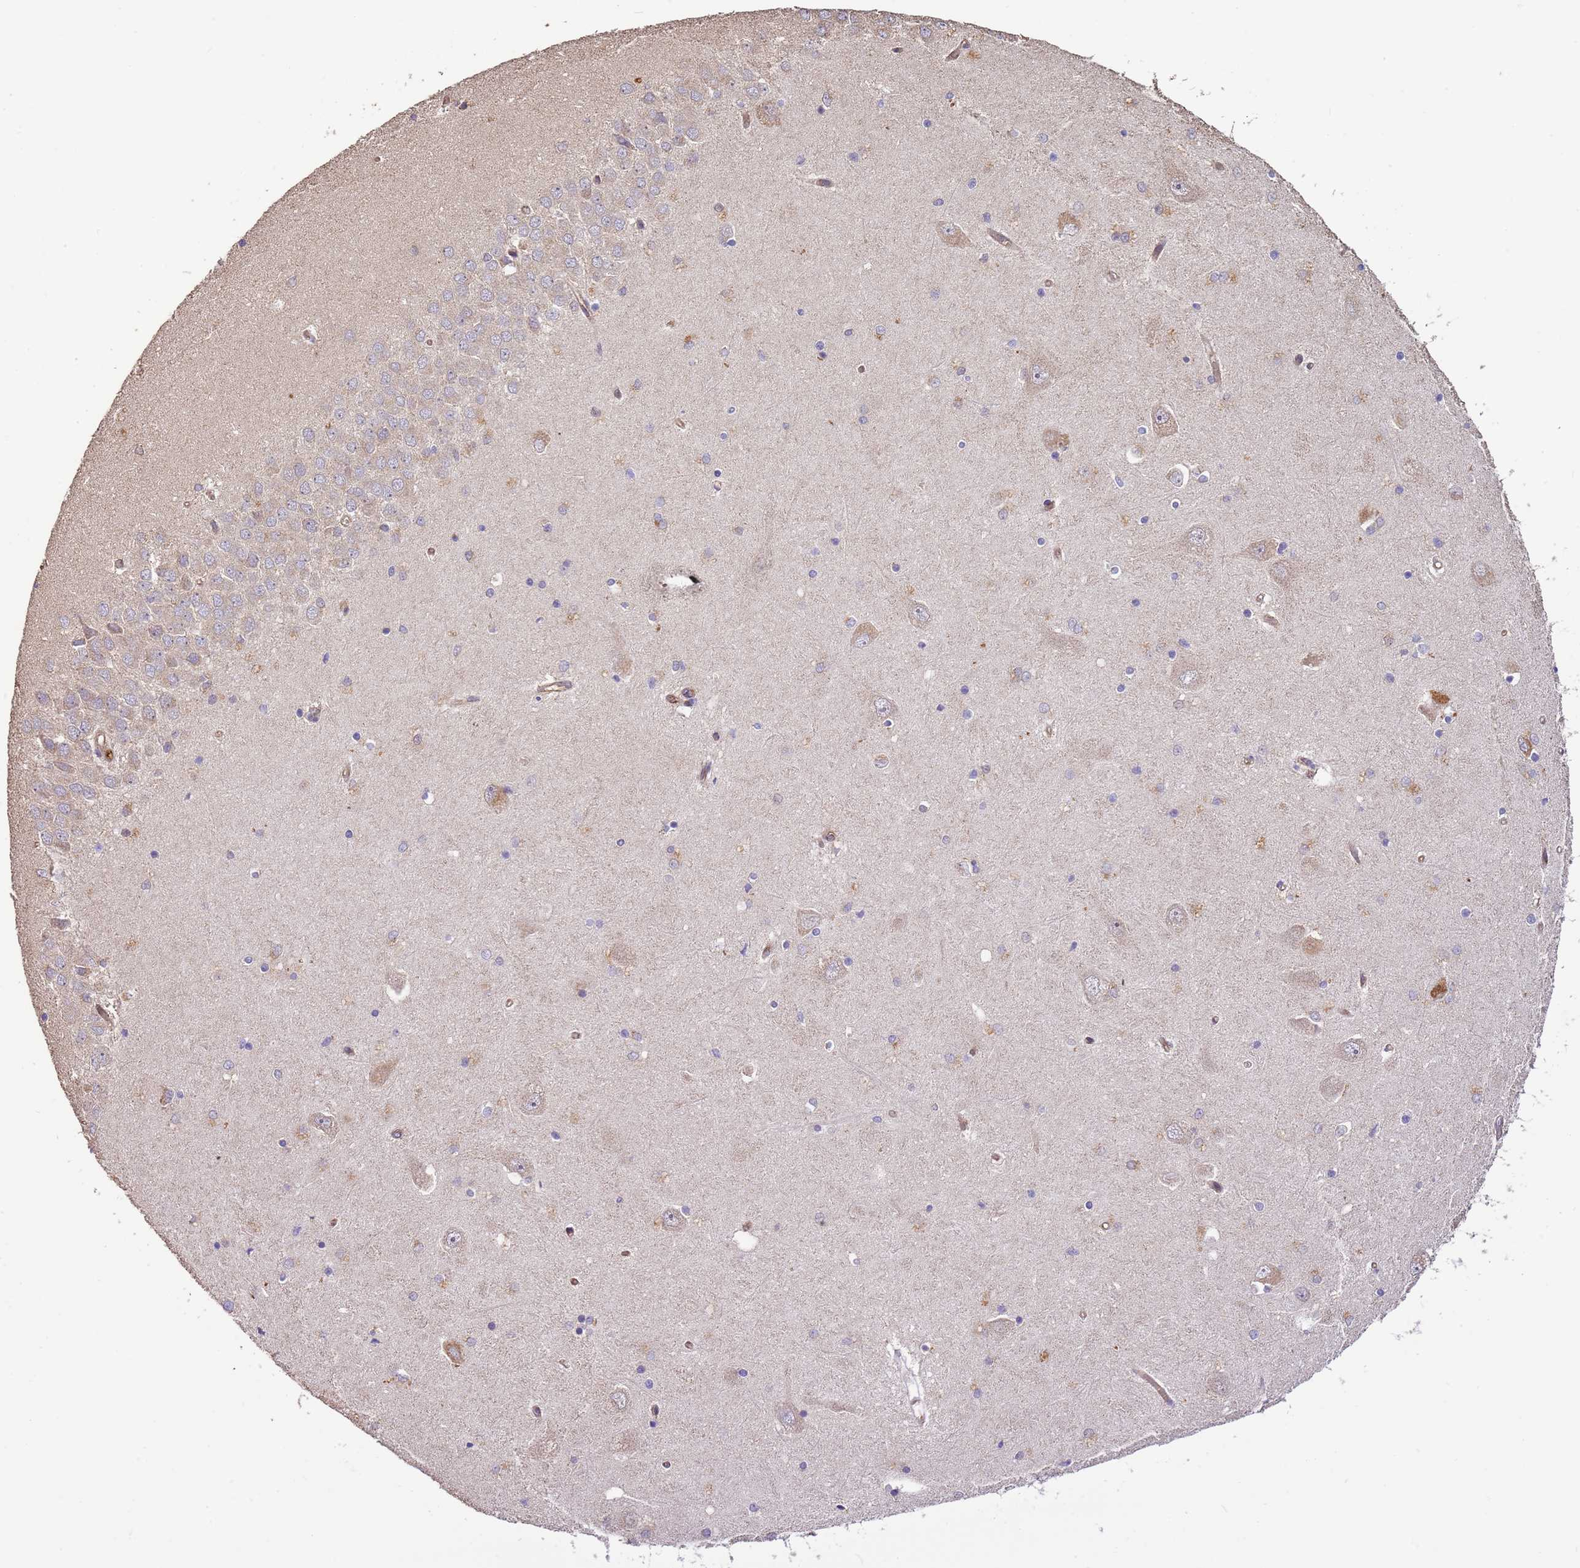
{"staining": {"intensity": "moderate", "quantity": "<25%", "location": "cytoplasmic/membranous"}, "tissue": "hippocampus", "cell_type": "Glial cells", "image_type": "normal", "snomed": [{"axis": "morphology", "description": "Normal tissue, NOS"}, {"axis": "topography", "description": "Hippocampus"}], "caption": "IHC staining of unremarkable hippocampus, which reveals low levels of moderate cytoplasmic/membranous positivity in approximately <25% of glial cells indicating moderate cytoplasmic/membranous protein staining. The staining was performed using DAB (brown) for protein detection and nuclei were counterstained in hematoxylin (blue).", "gene": "DOCK9", "patient": {"sex": "male", "age": 45}}